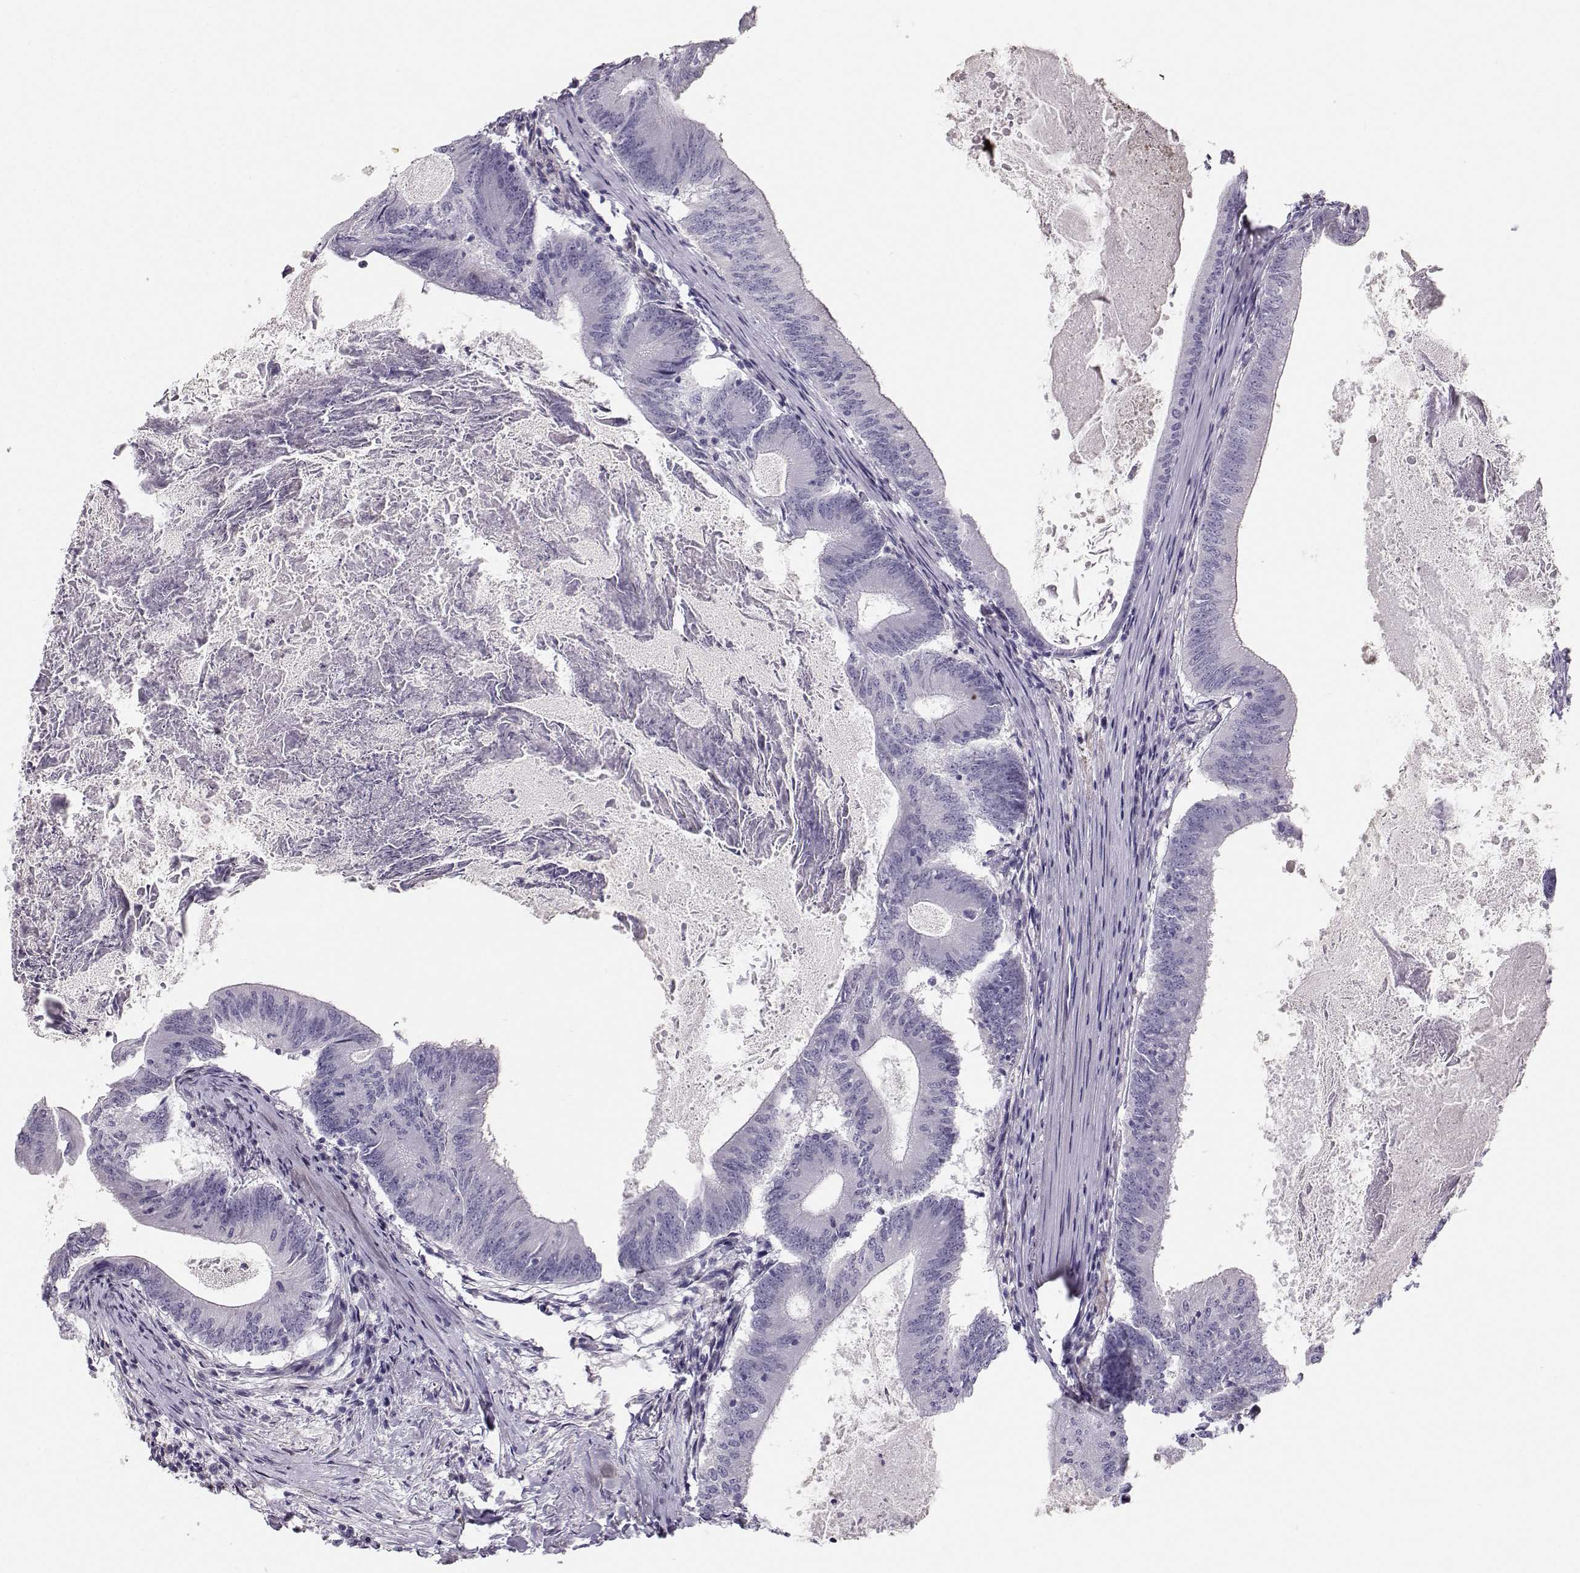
{"staining": {"intensity": "negative", "quantity": "none", "location": "none"}, "tissue": "colorectal cancer", "cell_type": "Tumor cells", "image_type": "cancer", "snomed": [{"axis": "morphology", "description": "Adenocarcinoma, NOS"}, {"axis": "topography", "description": "Colon"}], "caption": "High power microscopy photomicrograph of an immunohistochemistry (IHC) histopathology image of adenocarcinoma (colorectal), revealing no significant positivity in tumor cells.", "gene": "CASR", "patient": {"sex": "female", "age": 70}}